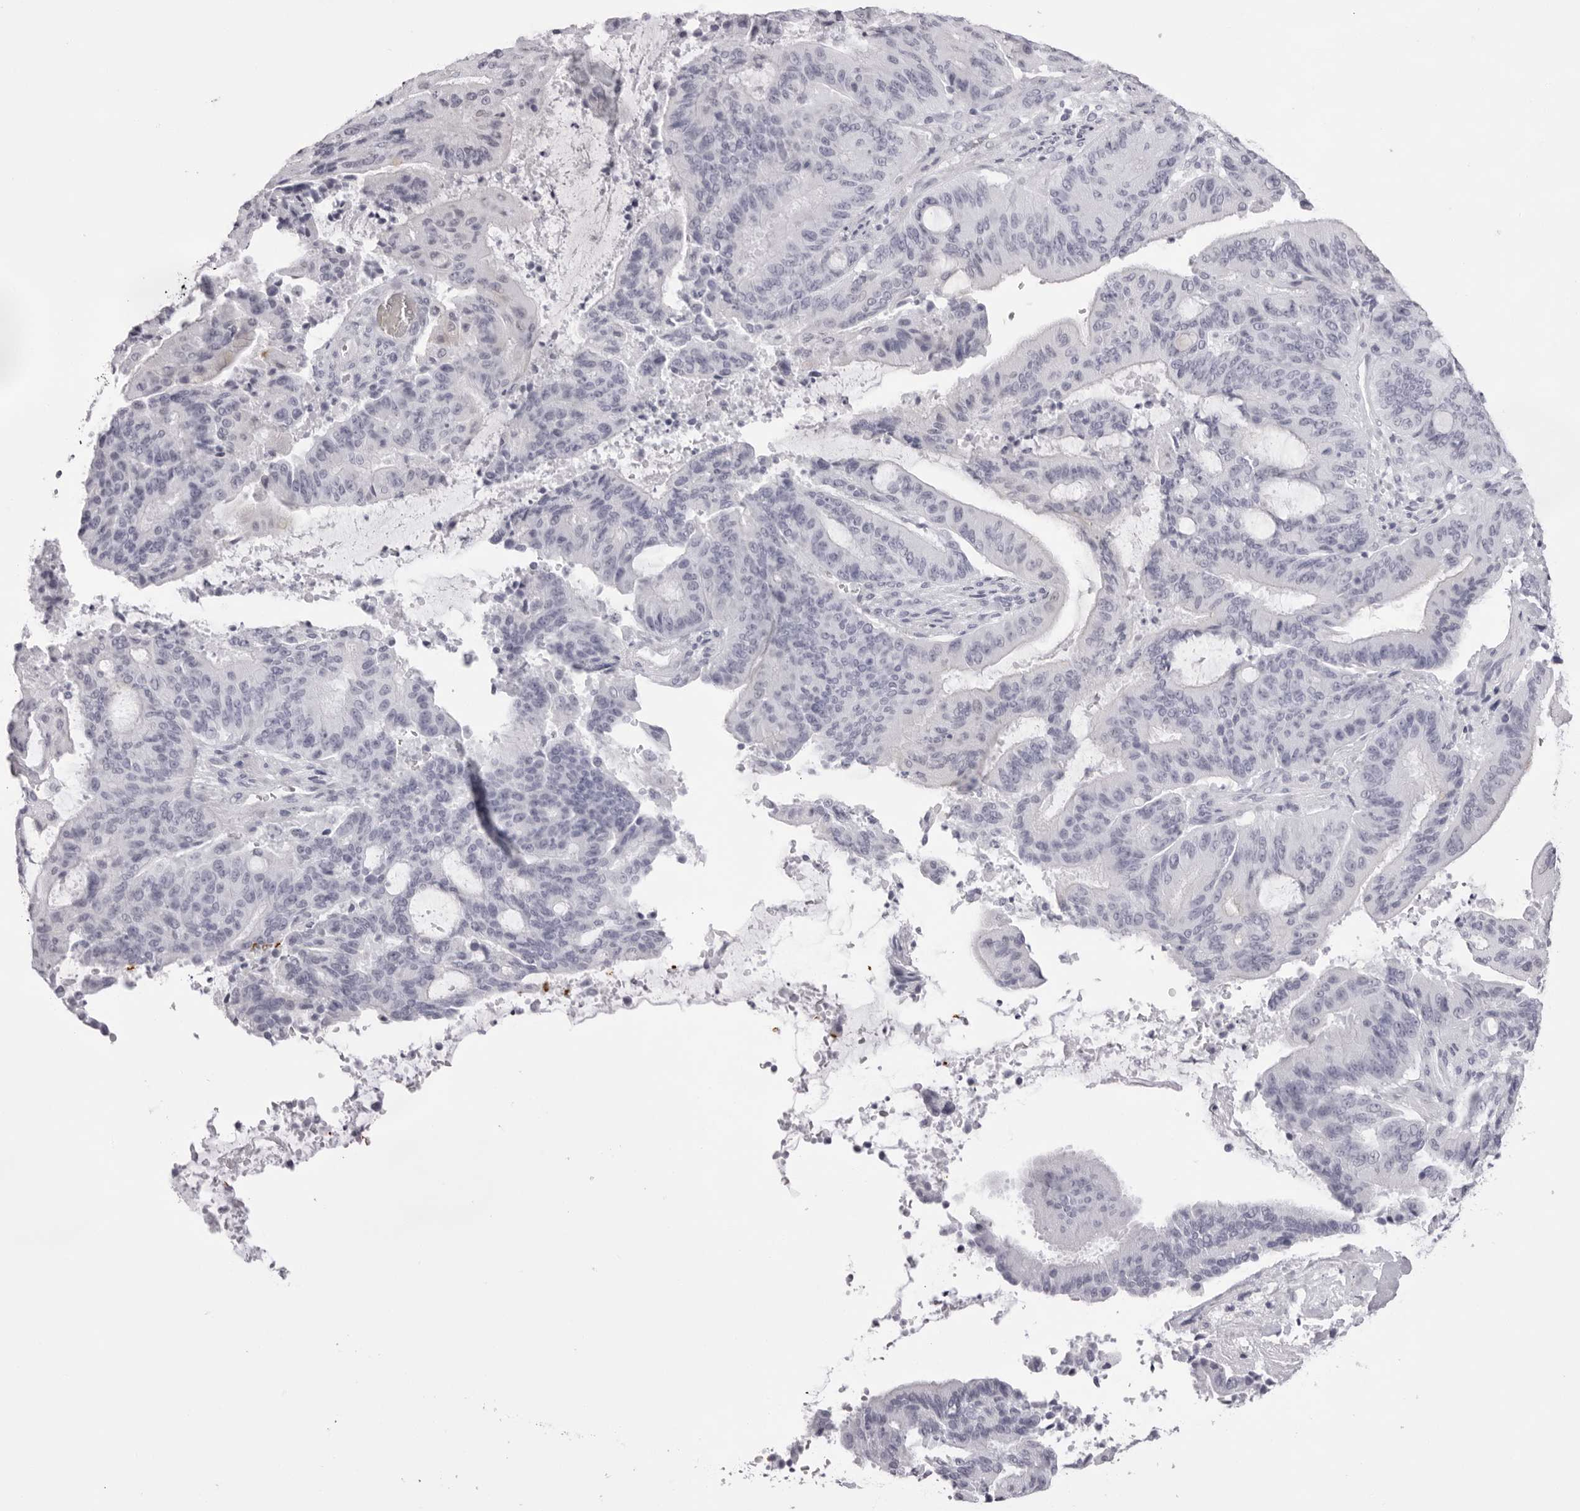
{"staining": {"intensity": "negative", "quantity": "none", "location": "none"}, "tissue": "liver cancer", "cell_type": "Tumor cells", "image_type": "cancer", "snomed": [{"axis": "morphology", "description": "Normal tissue, NOS"}, {"axis": "morphology", "description": "Cholangiocarcinoma"}, {"axis": "topography", "description": "Liver"}, {"axis": "topography", "description": "Peripheral nerve tissue"}], "caption": "Tumor cells are negative for brown protein staining in cholangiocarcinoma (liver). The staining was performed using DAB to visualize the protein expression in brown, while the nuclei were stained in blue with hematoxylin (Magnification: 20x).", "gene": "SPTA1", "patient": {"sex": "female", "age": 73}}